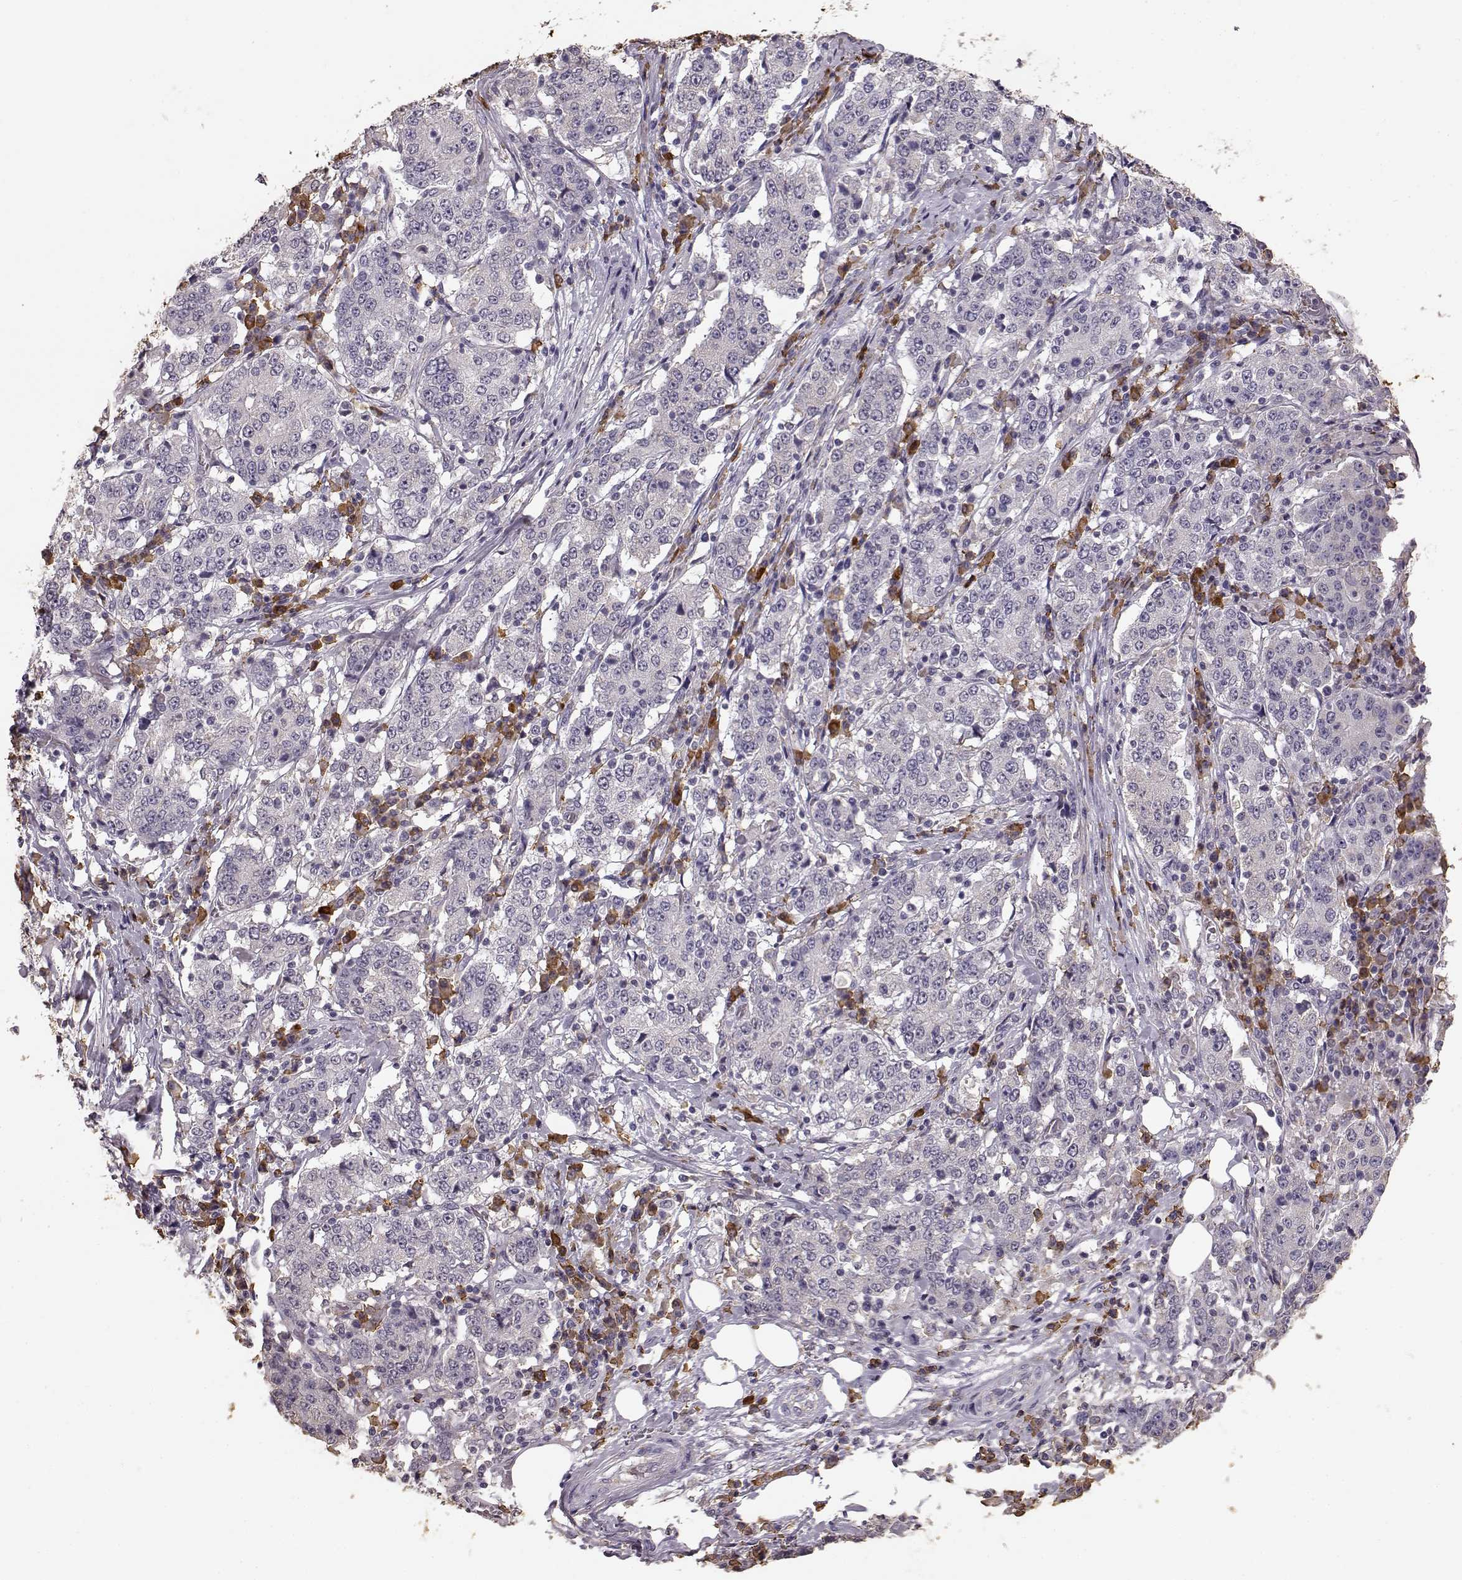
{"staining": {"intensity": "negative", "quantity": "none", "location": "none"}, "tissue": "stomach cancer", "cell_type": "Tumor cells", "image_type": "cancer", "snomed": [{"axis": "morphology", "description": "Adenocarcinoma, NOS"}, {"axis": "topography", "description": "Stomach"}], "caption": "Image shows no protein positivity in tumor cells of stomach cancer (adenocarcinoma) tissue.", "gene": "GABRG3", "patient": {"sex": "male", "age": 59}}